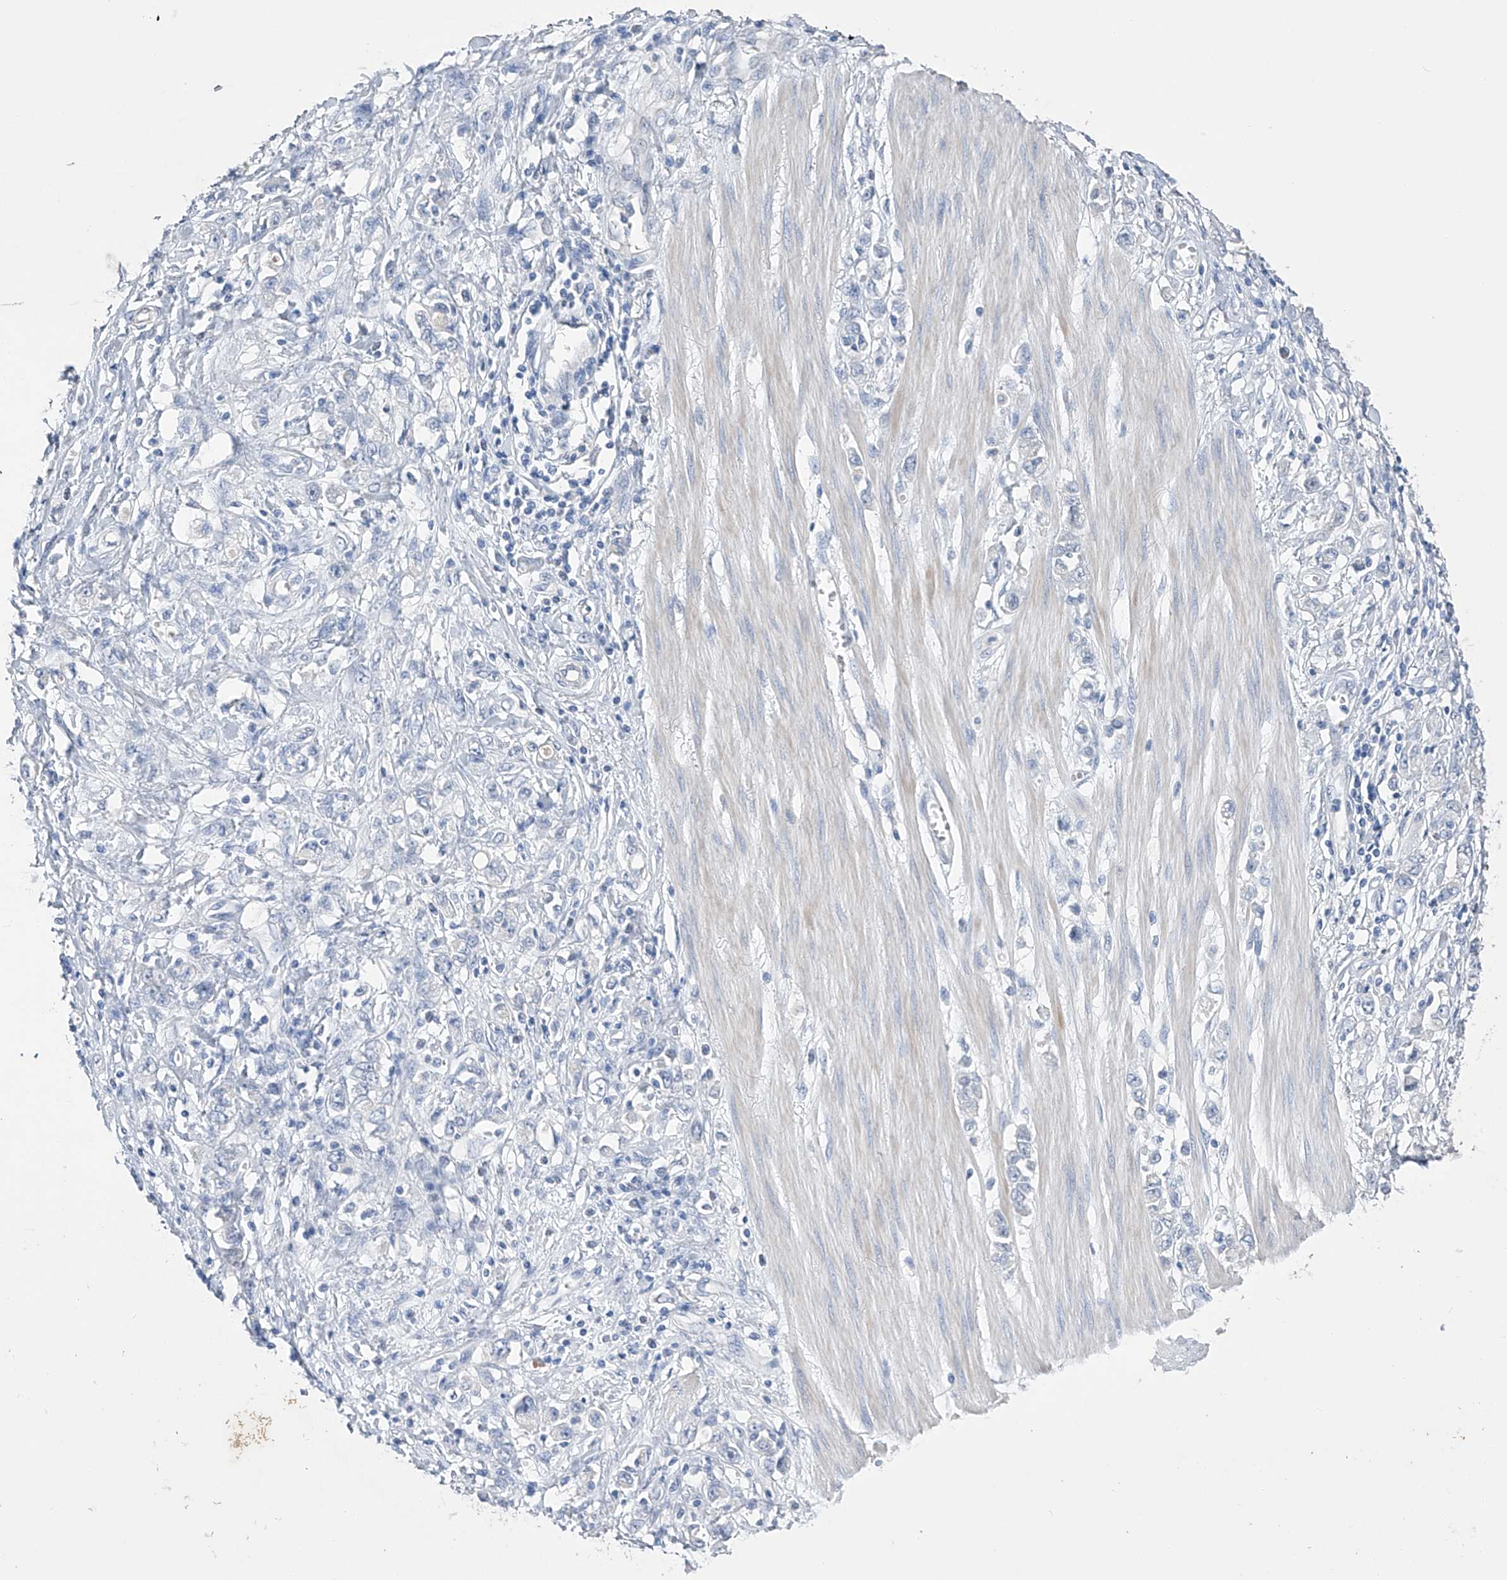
{"staining": {"intensity": "negative", "quantity": "none", "location": "none"}, "tissue": "stomach cancer", "cell_type": "Tumor cells", "image_type": "cancer", "snomed": [{"axis": "morphology", "description": "Adenocarcinoma, NOS"}, {"axis": "topography", "description": "Stomach"}], "caption": "The immunohistochemistry image has no significant expression in tumor cells of adenocarcinoma (stomach) tissue. The staining was performed using DAB (3,3'-diaminobenzidine) to visualize the protein expression in brown, while the nuclei were stained in blue with hematoxylin (Magnification: 20x).", "gene": "ADRA1A", "patient": {"sex": "female", "age": 76}}